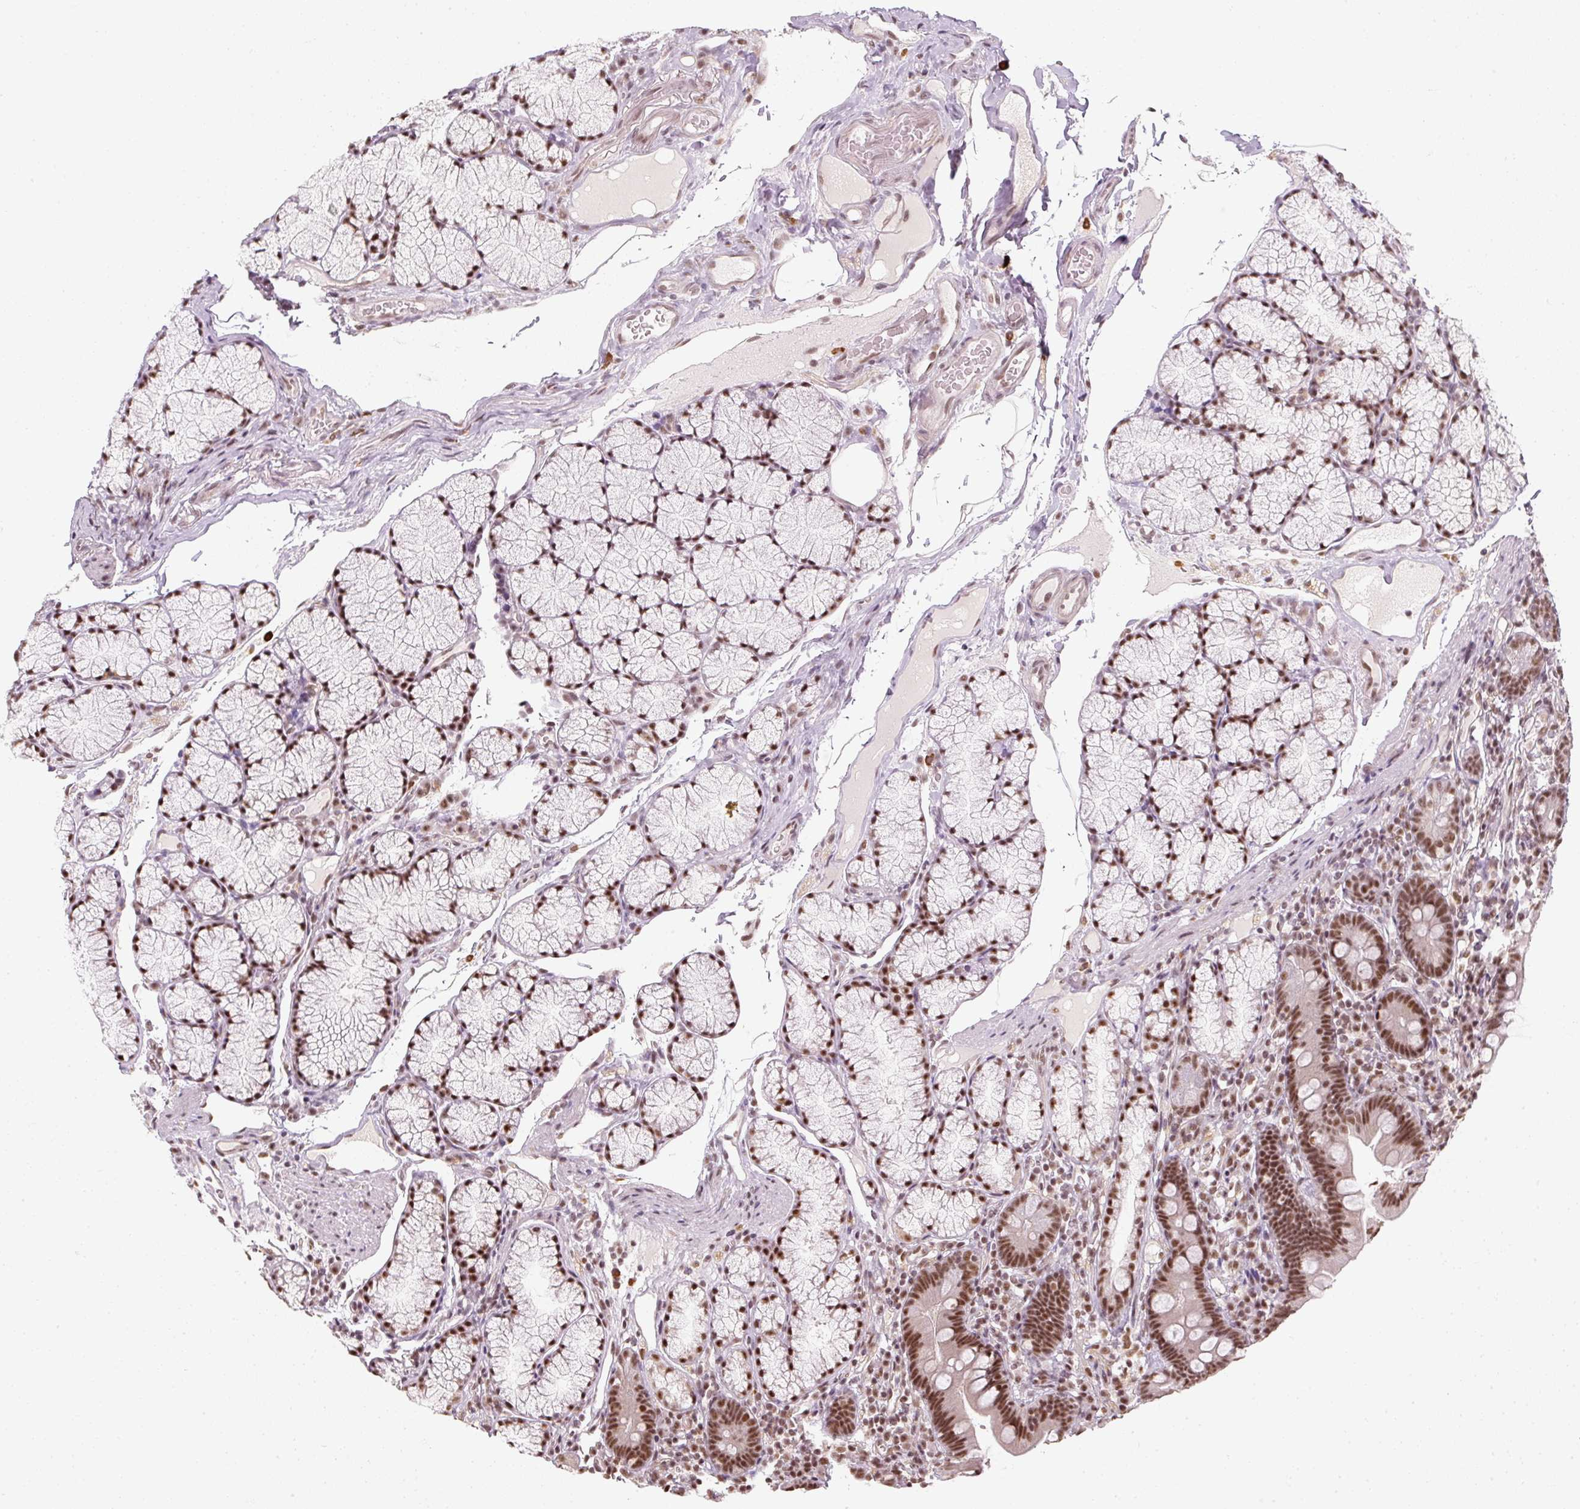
{"staining": {"intensity": "strong", "quantity": ">75%", "location": "nuclear"}, "tissue": "duodenum", "cell_type": "Glandular cells", "image_type": "normal", "snomed": [{"axis": "morphology", "description": "Normal tissue, NOS"}, {"axis": "topography", "description": "Duodenum"}], "caption": "The micrograph displays immunohistochemical staining of normal duodenum. There is strong nuclear expression is seen in approximately >75% of glandular cells.", "gene": "U2AF2", "patient": {"sex": "female", "age": 67}}